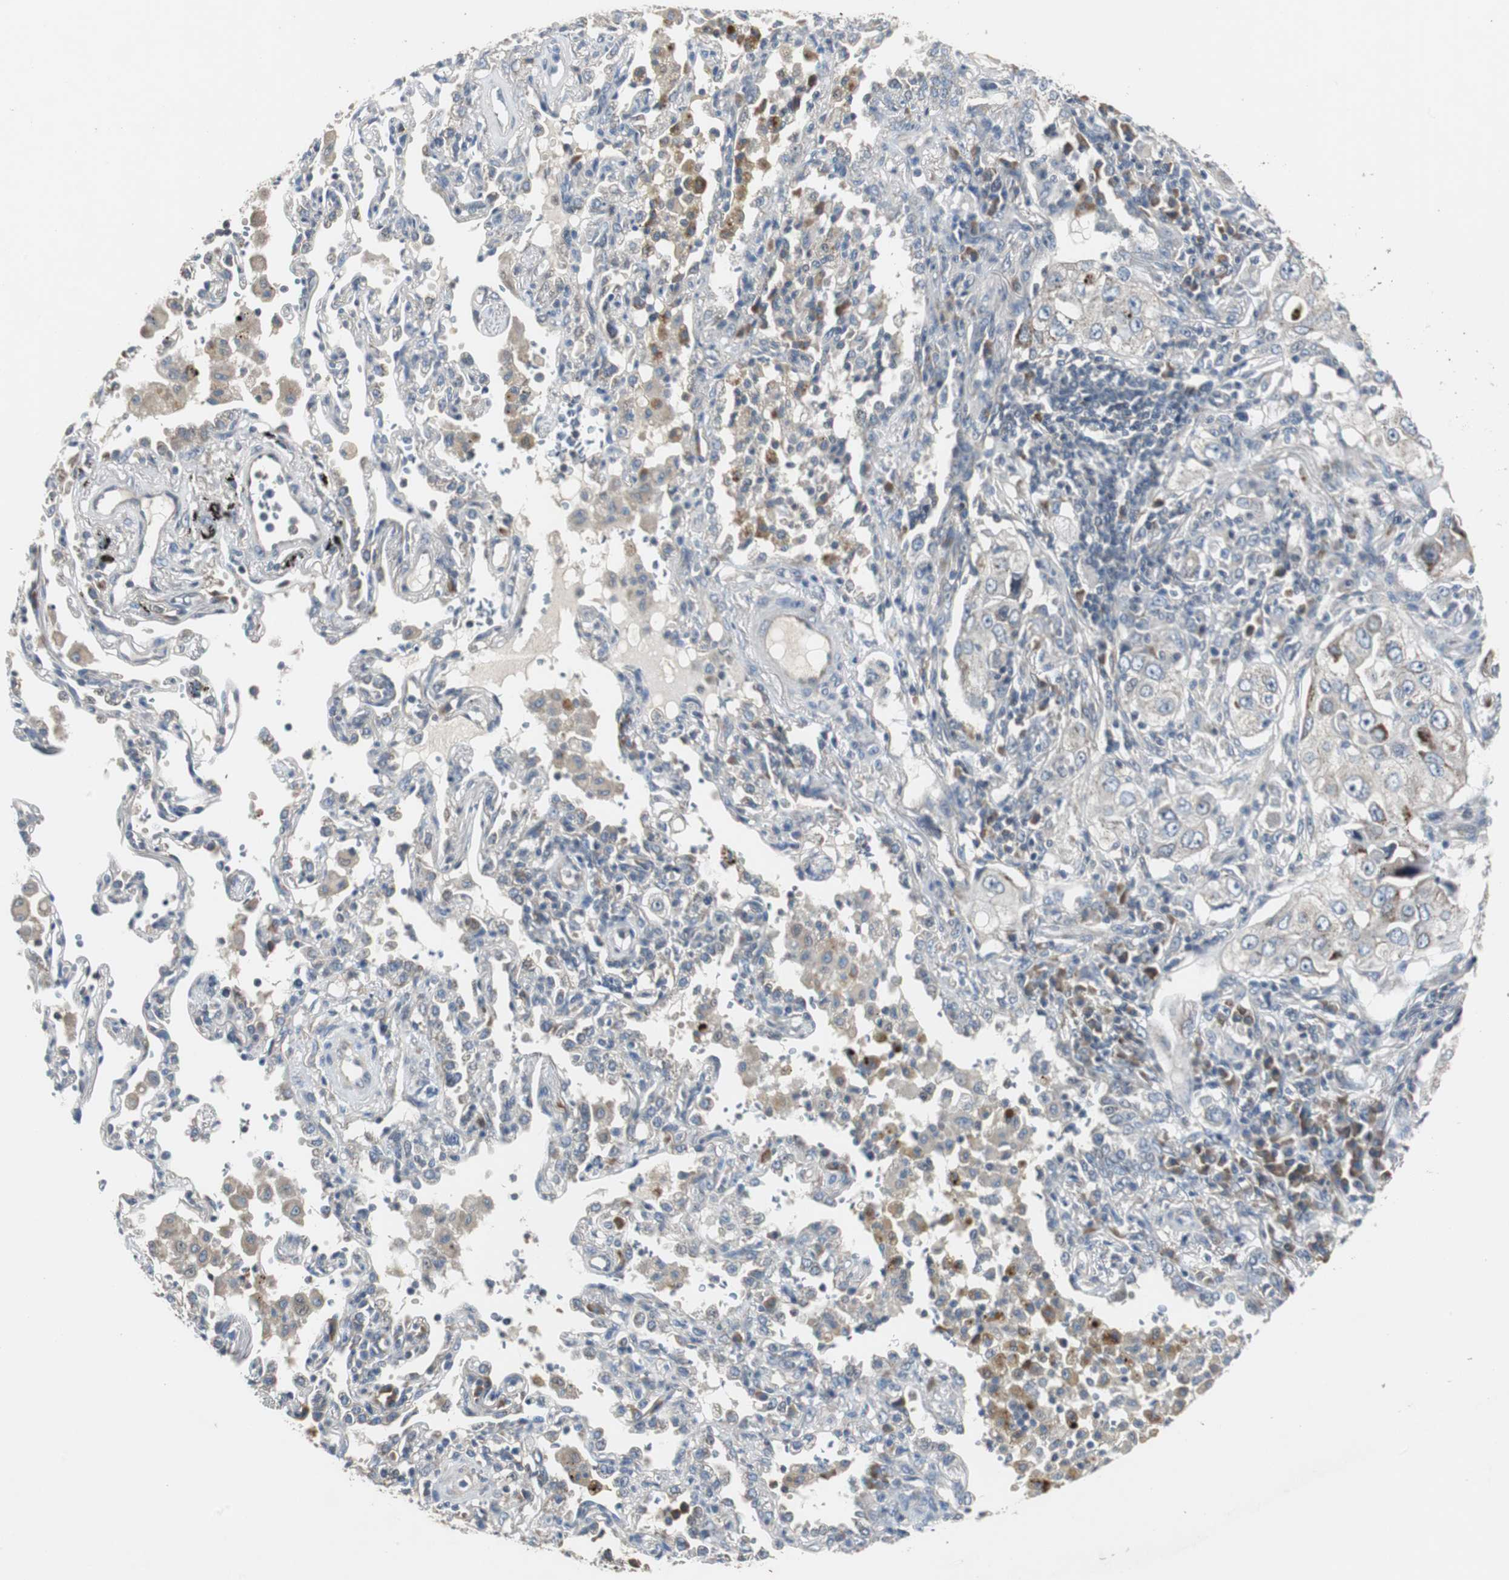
{"staining": {"intensity": "negative", "quantity": "none", "location": "none"}, "tissue": "lung cancer", "cell_type": "Tumor cells", "image_type": "cancer", "snomed": [{"axis": "morphology", "description": "Adenocarcinoma, NOS"}, {"axis": "topography", "description": "Lung"}], "caption": "Immunohistochemical staining of lung cancer (adenocarcinoma) reveals no significant expression in tumor cells.", "gene": "MYT1", "patient": {"sex": "male", "age": 84}}